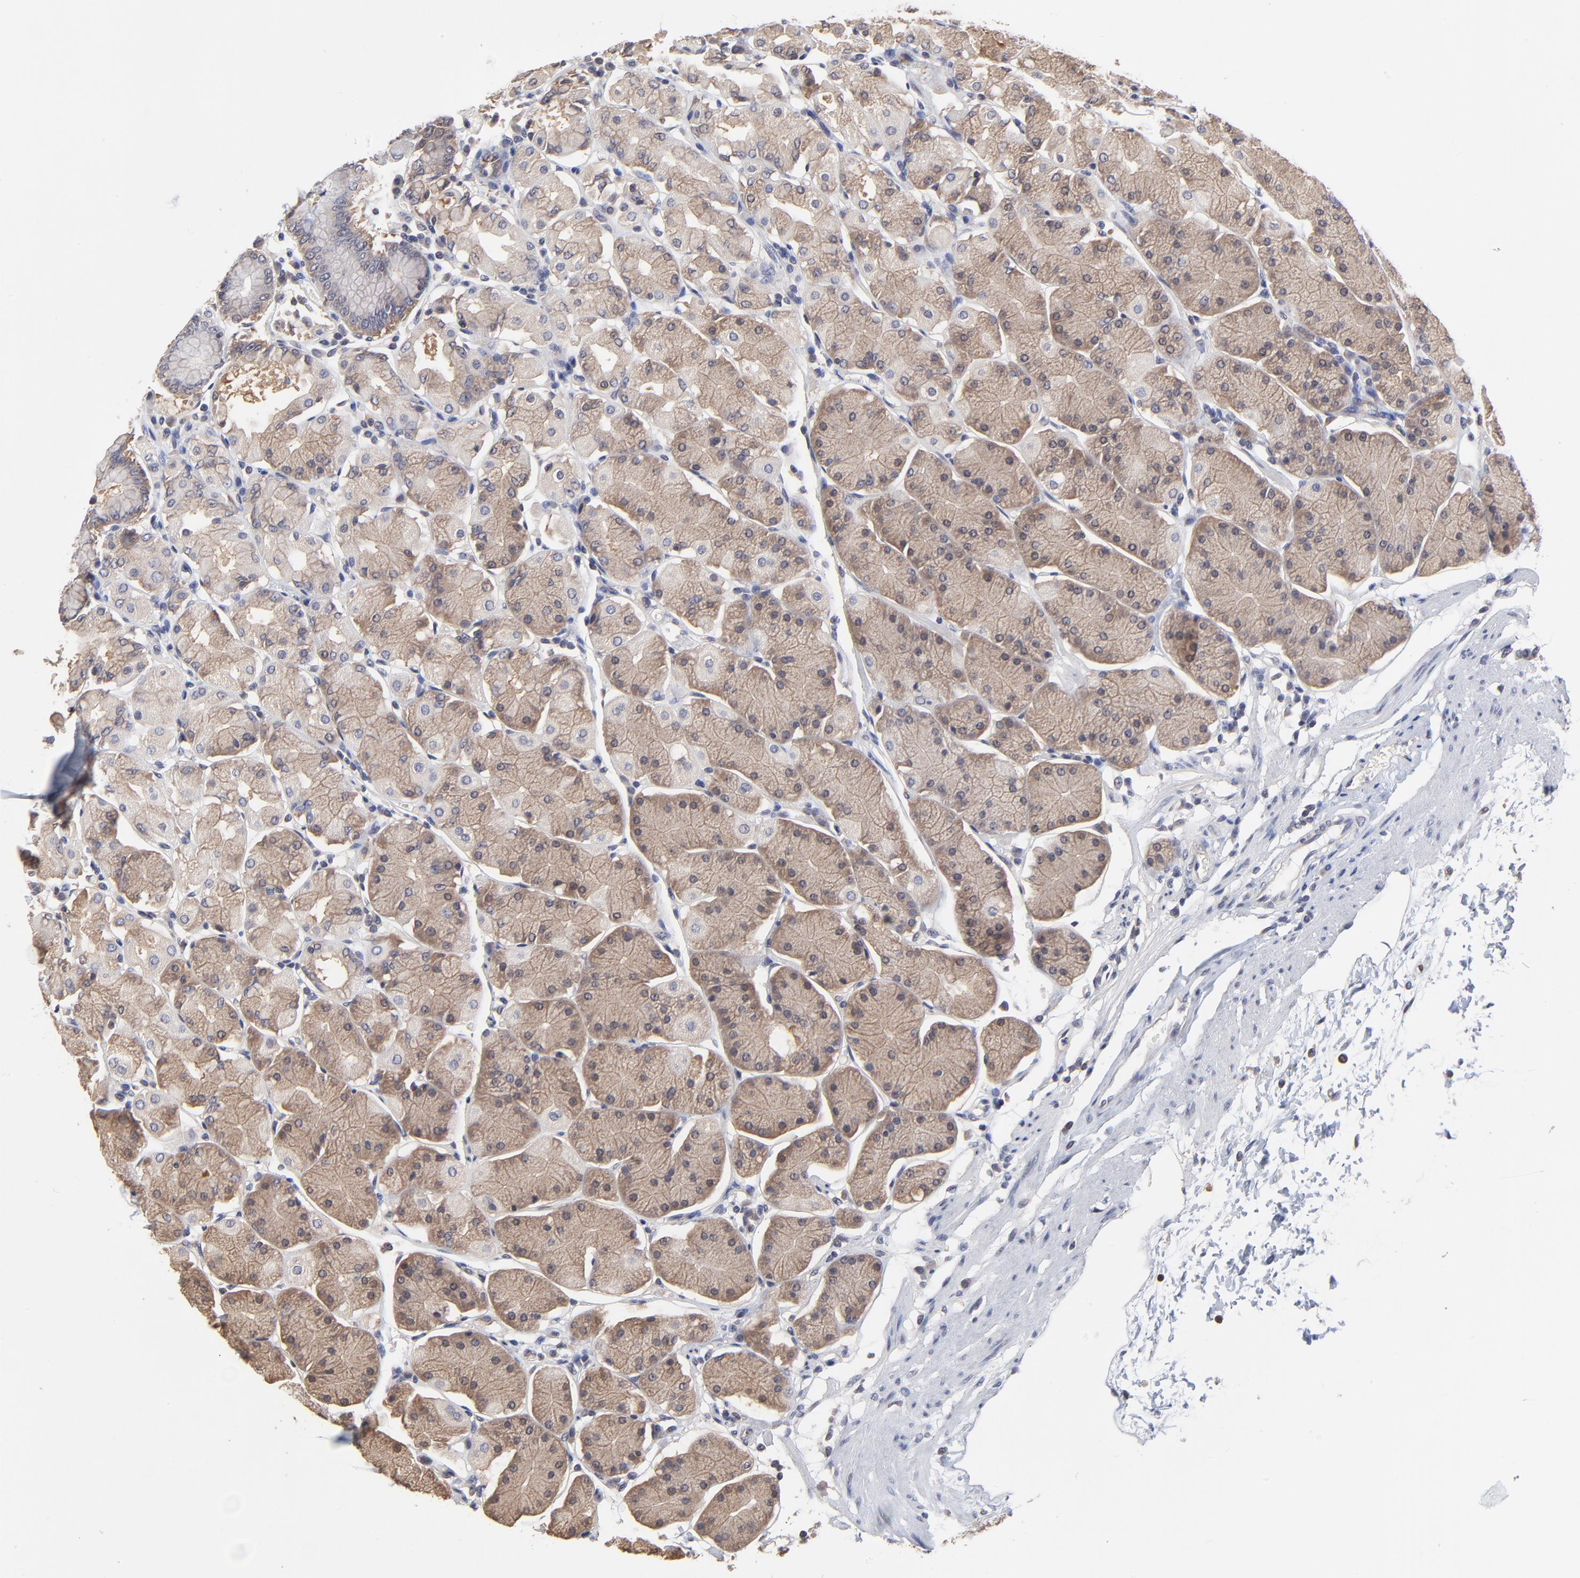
{"staining": {"intensity": "moderate", "quantity": "25%-75%", "location": "cytoplasmic/membranous"}, "tissue": "stomach", "cell_type": "Glandular cells", "image_type": "normal", "snomed": [{"axis": "morphology", "description": "Normal tissue, NOS"}, {"axis": "topography", "description": "Stomach, upper"}, {"axis": "topography", "description": "Stomach"}], "caption": "DAB immunohistochemical staining of normal human stomach reveals moderate cytoplasmic/membranous protein positivity in about 25%-75% of glandular cells.", "gene": "CCT2", "patient": {"sex": "male", "age": 76}}